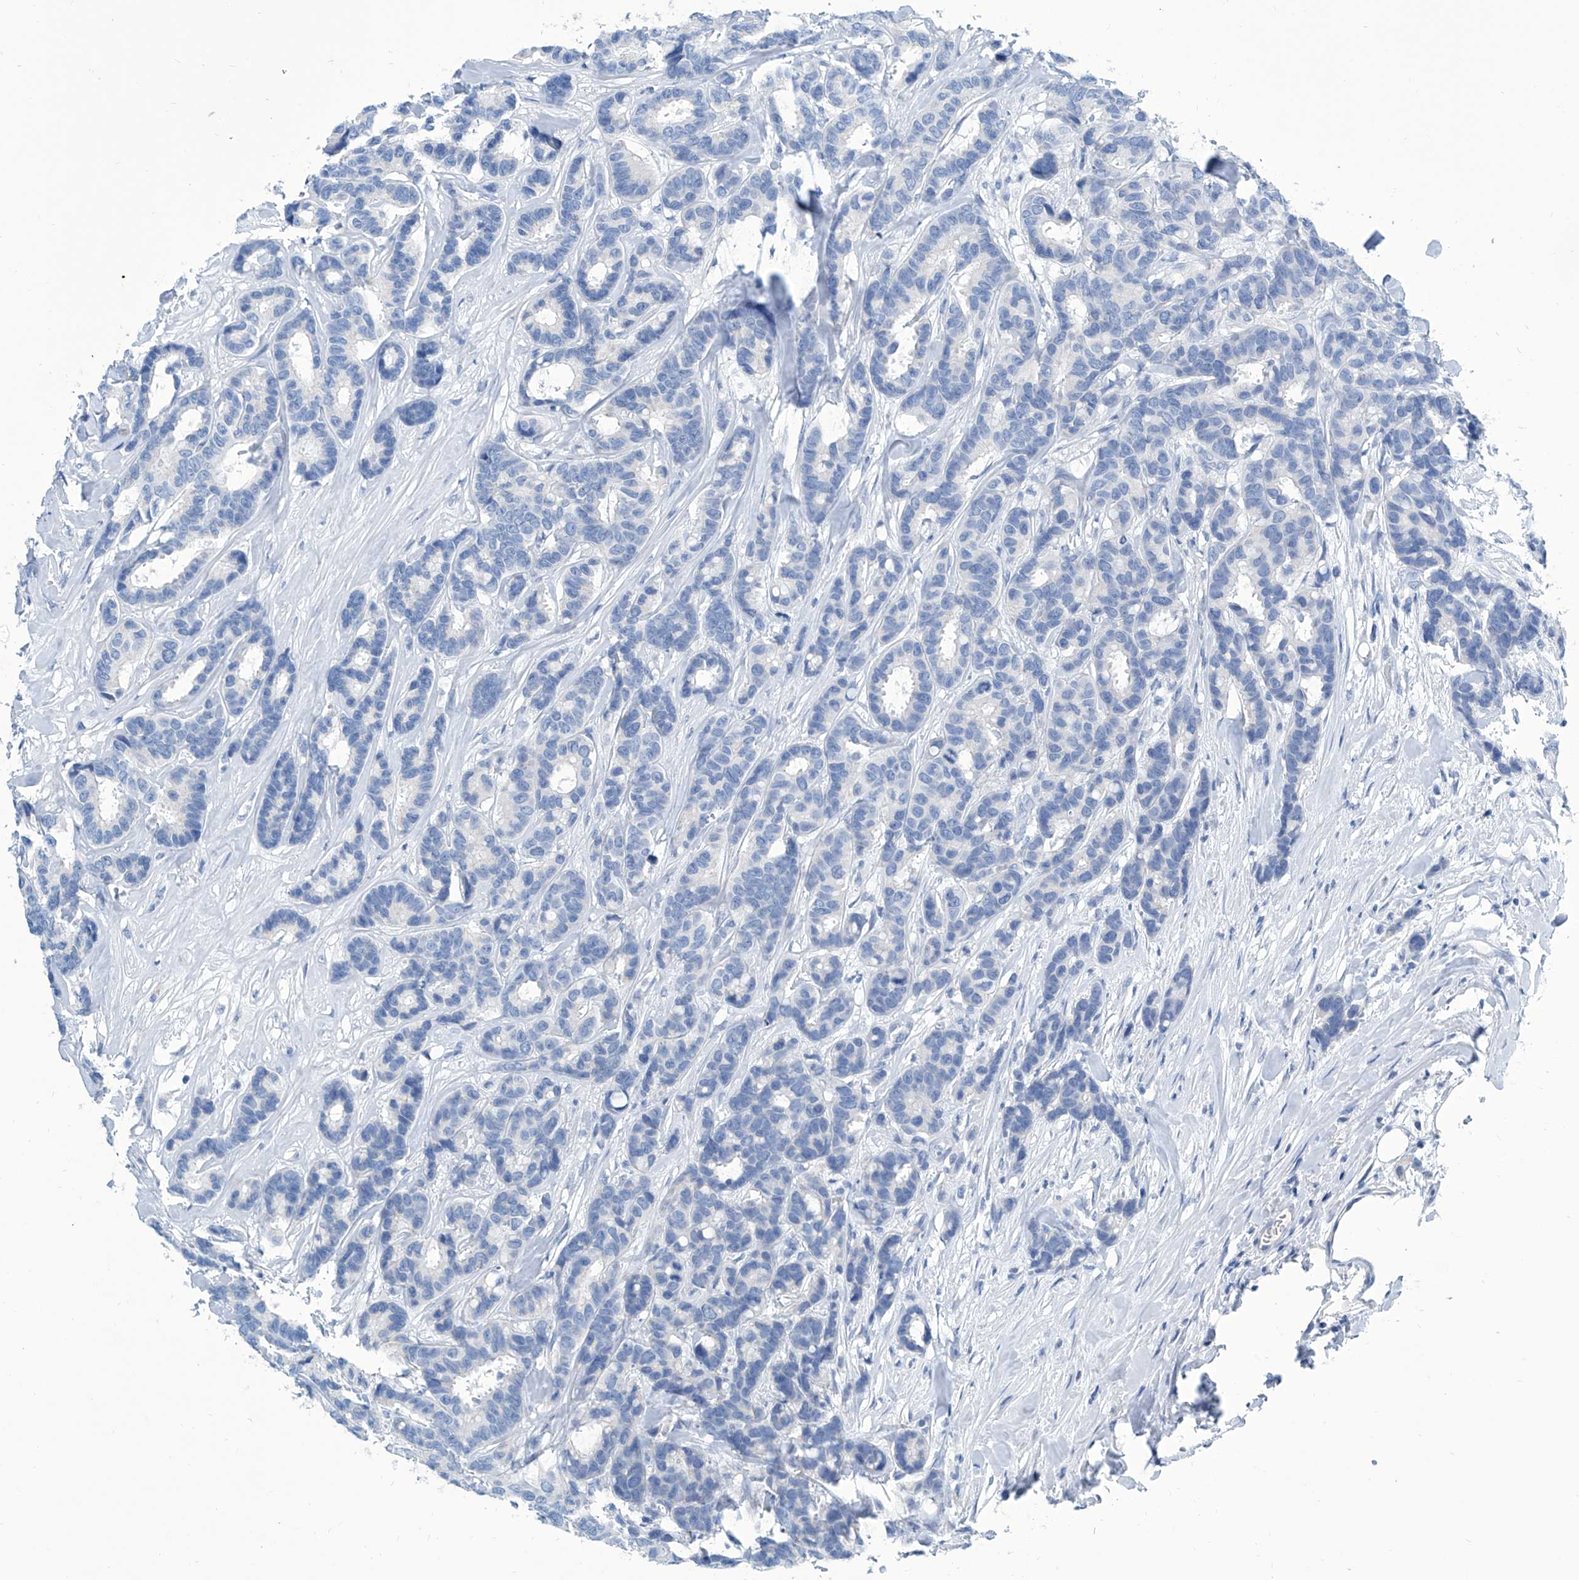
{"staining": {"intensity": "negative", "quantity": "none", "location": "none"}, "tissue": "breast cancer", "cell_type": "Tumor cells", "image_type": "cancer", "snomed": [{"axis": "morphology", "description": "Duct carcinoma"}, {"axis": "topography", "description": "Breast"}], "caption": "Tumor cells show no significant staining in breast cancer (intraductal carcinoma).", "gene": "ZNF519", "patient": {"sex": "female", "age": 87}}